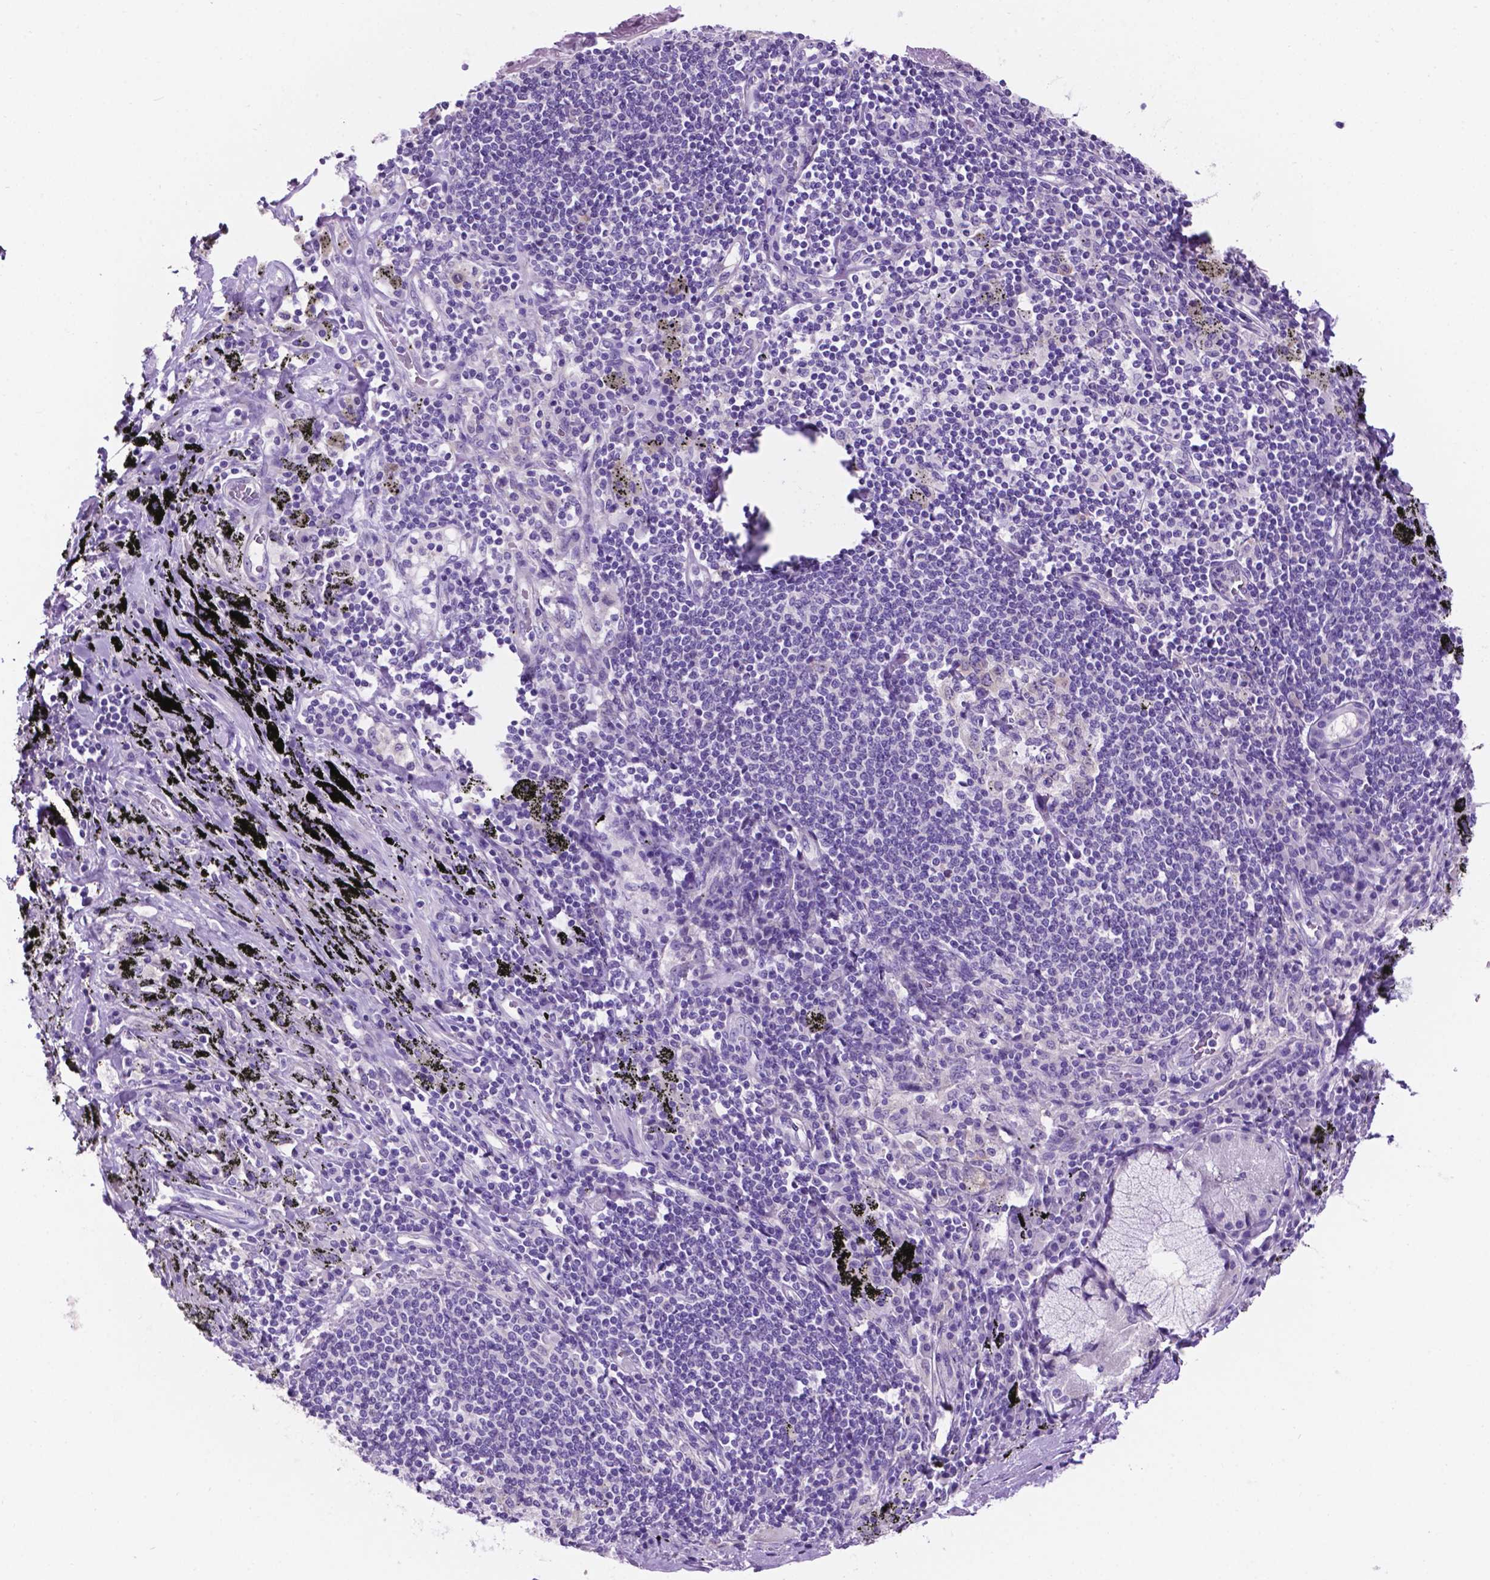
{"staining": {"intensity": "negative", "quantity": "none", "location": "none"}, "tissue": "adipose tissue", "cell_type": "Adipocytes", "image_type": "normal", "snomed": [{"axis": "morphology", "description": "Normal tissue, NOS"}, {"axis": "topography", "description": "Bronchus"}, {"axis": "topography", "description": "Lung"}], "caption": "Immunohistochemistry (IHC) photomicrograph of normal human adipose tissue stained for a protein (brown), which reveals no expression in adipocytes. (DAB immunohistochemistry visualized using brightfield microscopy, high magnification).", "gene": "SPDYA", "patient": {"sex": "female", "age": 57}}